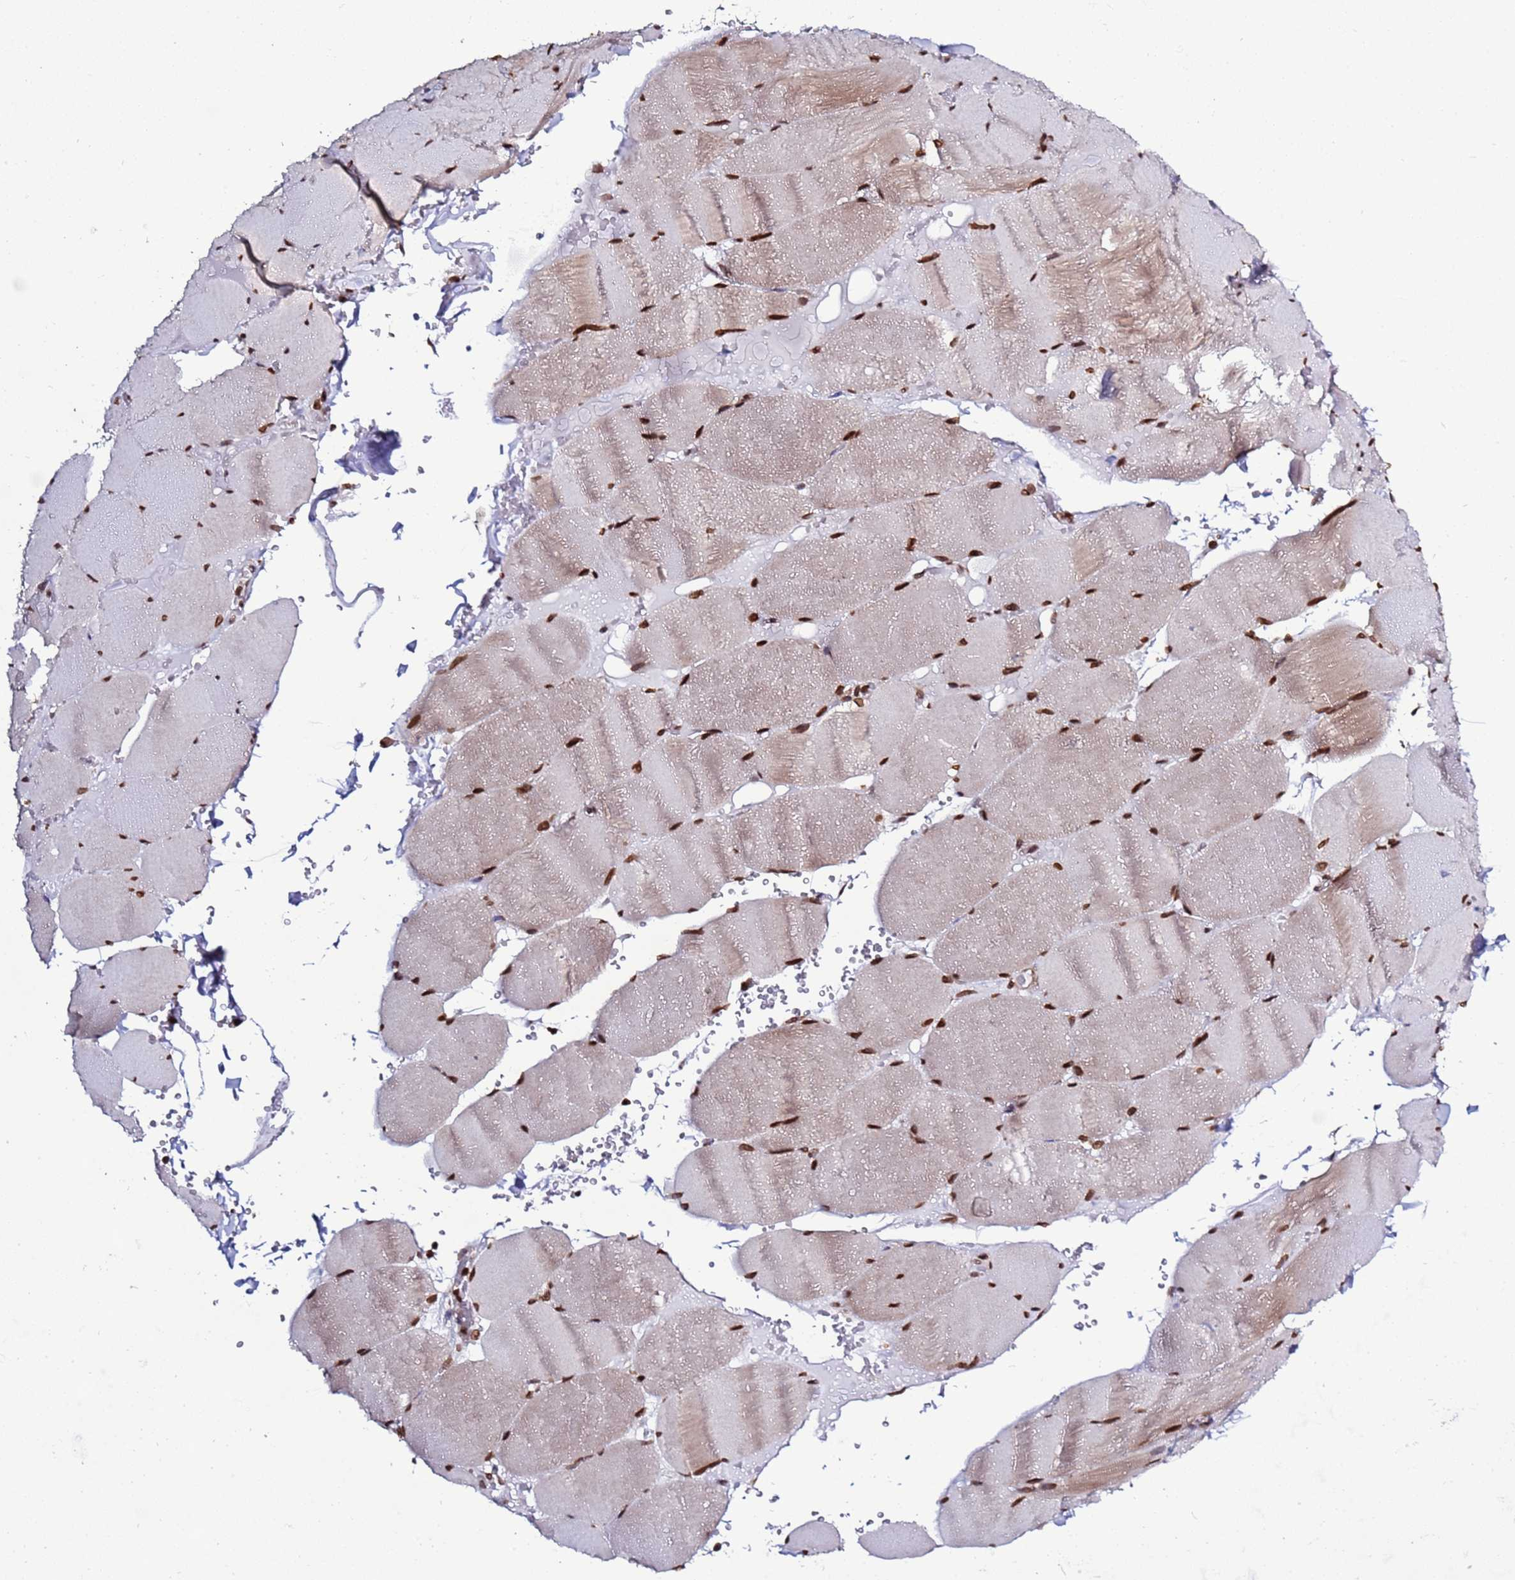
{"staining": {"intensity": "strong", "quantity": ">75%", "location": "nuclear"}, "tissue": "skeletal muscle", "cell_type": "Myocytes", "image_type": "normal", "snomed": [{"axis": "morphology", "description": "Normal tissue, NOS"}, {"axis": "topography", "description": "Skeletal muscle"}, {"axis": "topography", "description": "Head-Neck"}], "caption": "A brown stain labels strong nuclear staining of a protein in myocytes of unremarkable skeletal muscle.", "gene": "TOR1AIP1", "patient": {"sex": "male", "age": 66}}